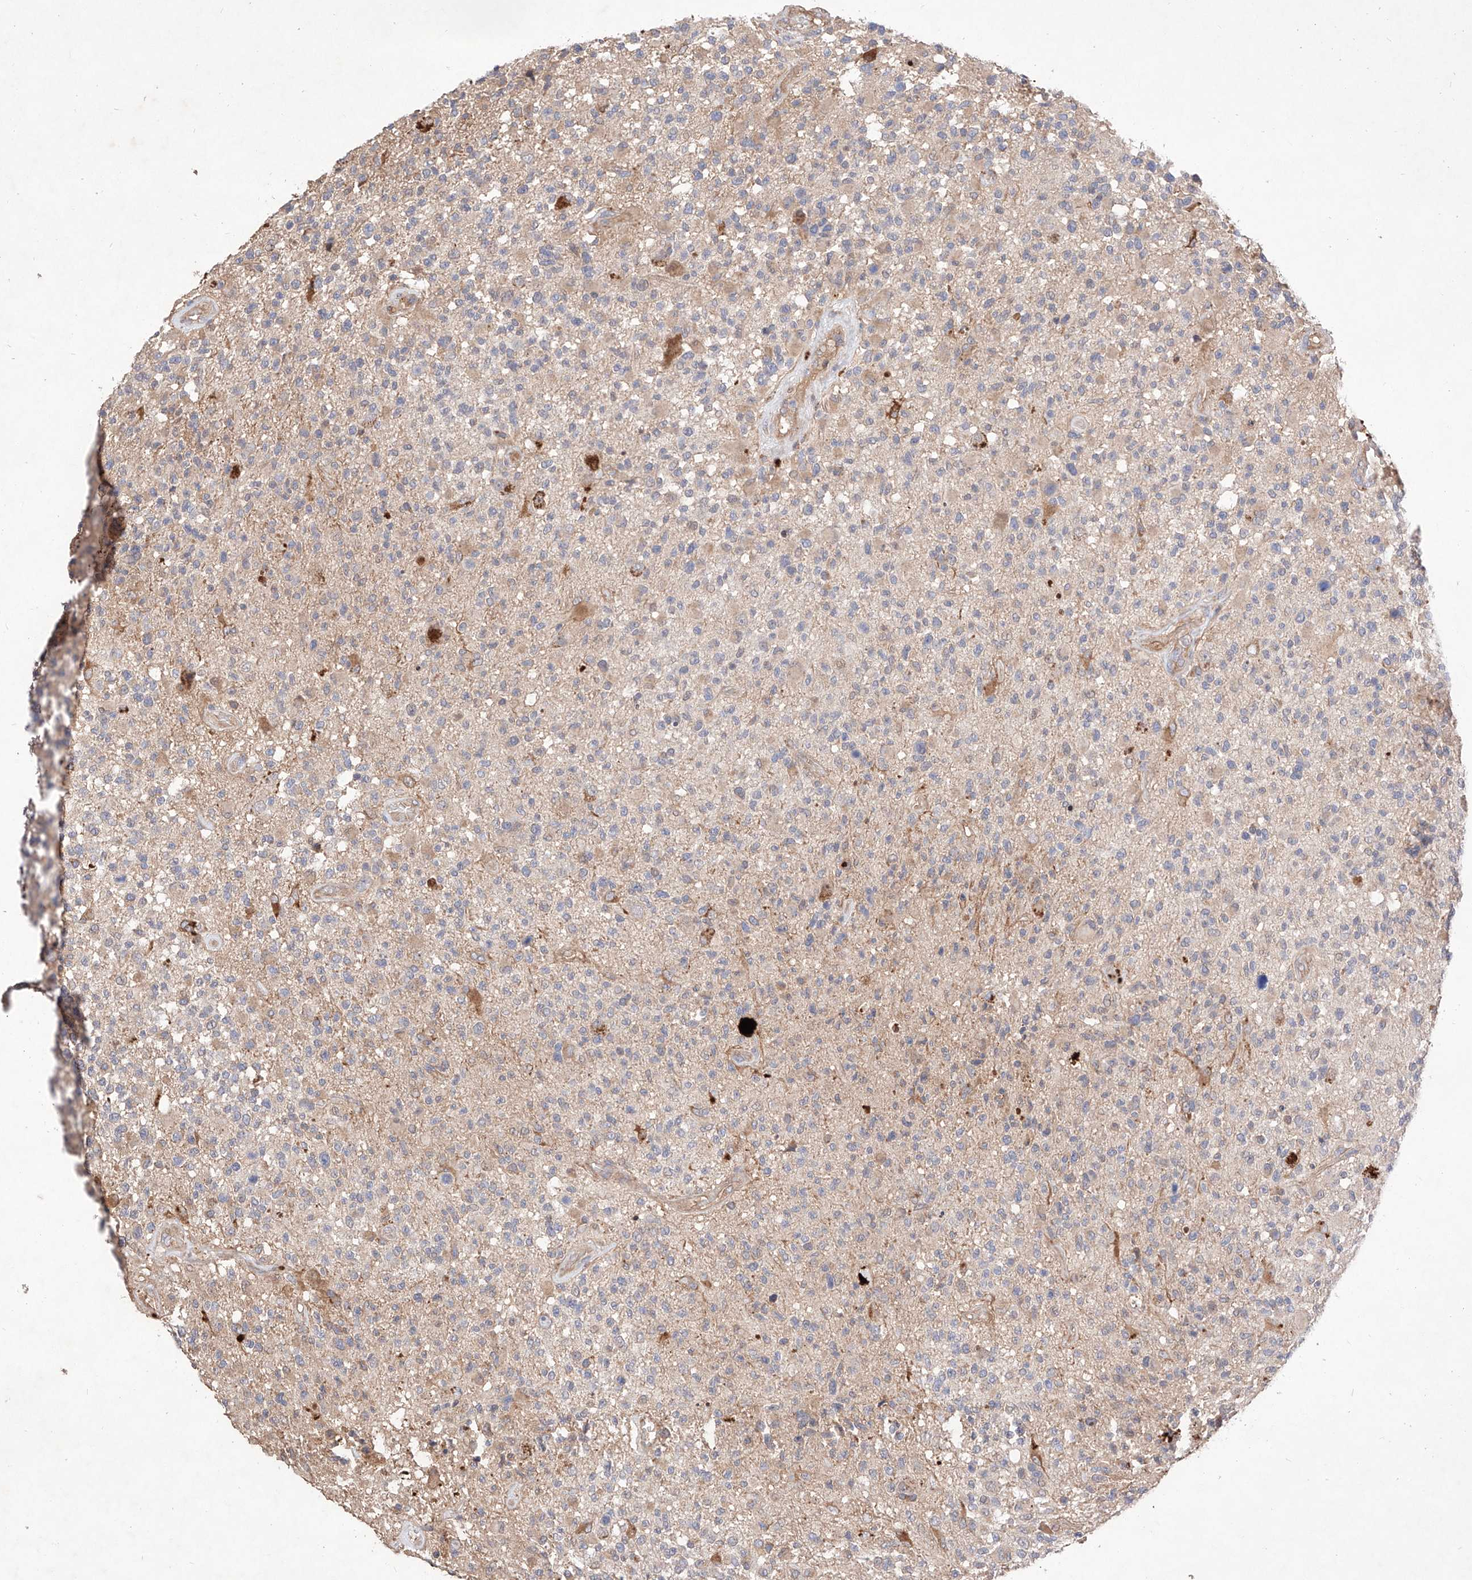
{"staining": {"intensity": "negative", "quantity": "none", "location": "none"}, "tissue": "glioma", "cell_type": "Tumor cells", "image_type": "cancer", "snomed": [{"axis": "morphology", "description": "Glioma, malignant, High grade"}, {"axis": "morphology", "description": "Glioblastoma, NOS"}, {"axis": "topography", "description": "Brain"}], "caption": "IHC histopathology image of high-grade glioma (malignant) stained for a protein (brown), which exhibits no positivity in tumor cells.", "gene": "C6orf62", "patient": {"sex": "male", "age": 60}}